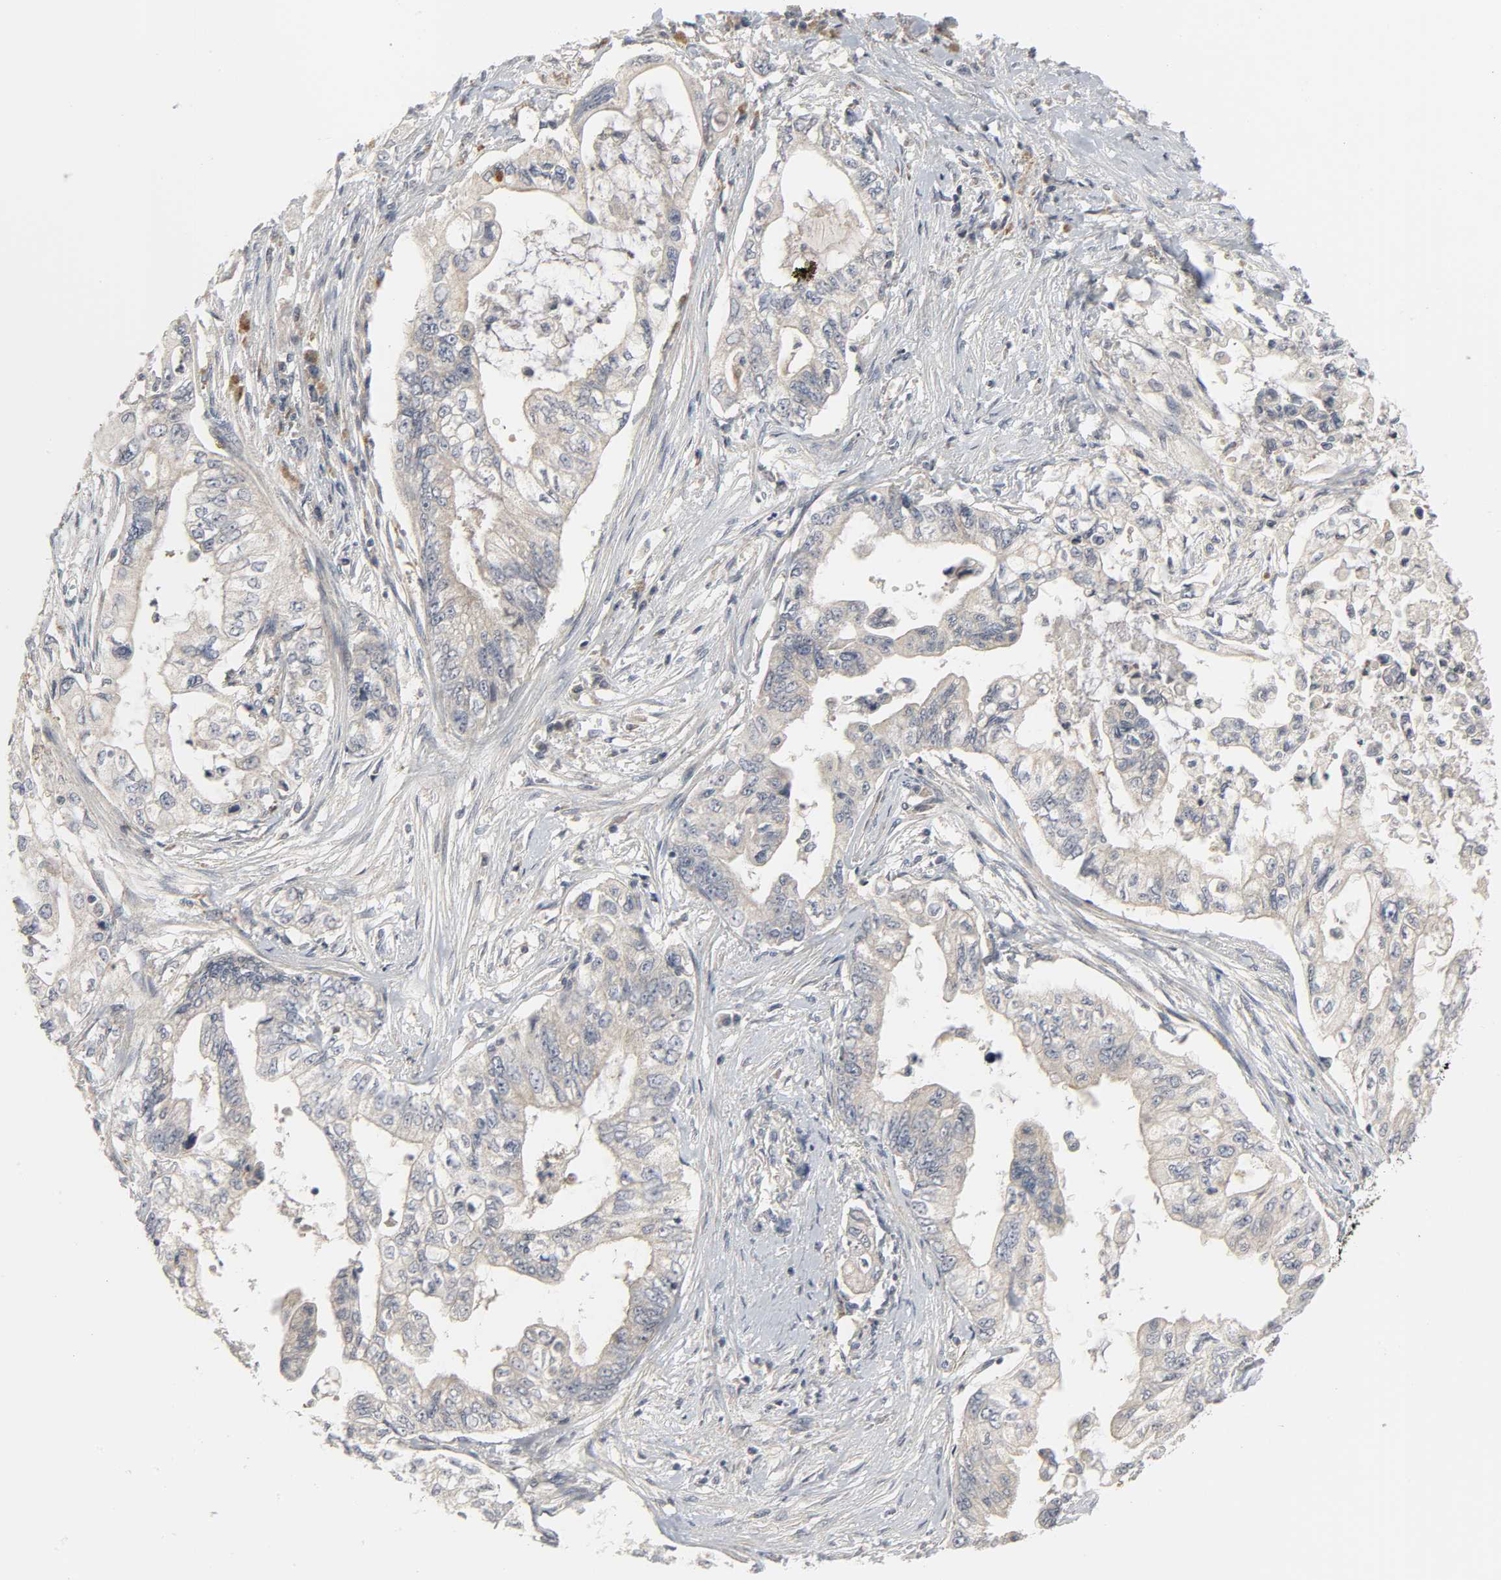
{"staining": {"intensity": "weak", "quantity": "25%-75%", "location": "cytoplasmic/membranous"}, "tissue": "pancreatic cancer", "cell_type": "Tumor cells", "image_type": "cancer", "snomed": [{"axis": "morphology", "description": "Normal tissue, NOS"}, {"axis": "topography", "description": "Pancreas"}], "caption": "Immunohistochemistry of pancreatic cancer demonstrates low levels of weak cytoplasmic/membranous positivity in approximately 25%-75% of tumor cells.", "gene": "CLIP1", "patient": {"sex": "male", "age": 42}}